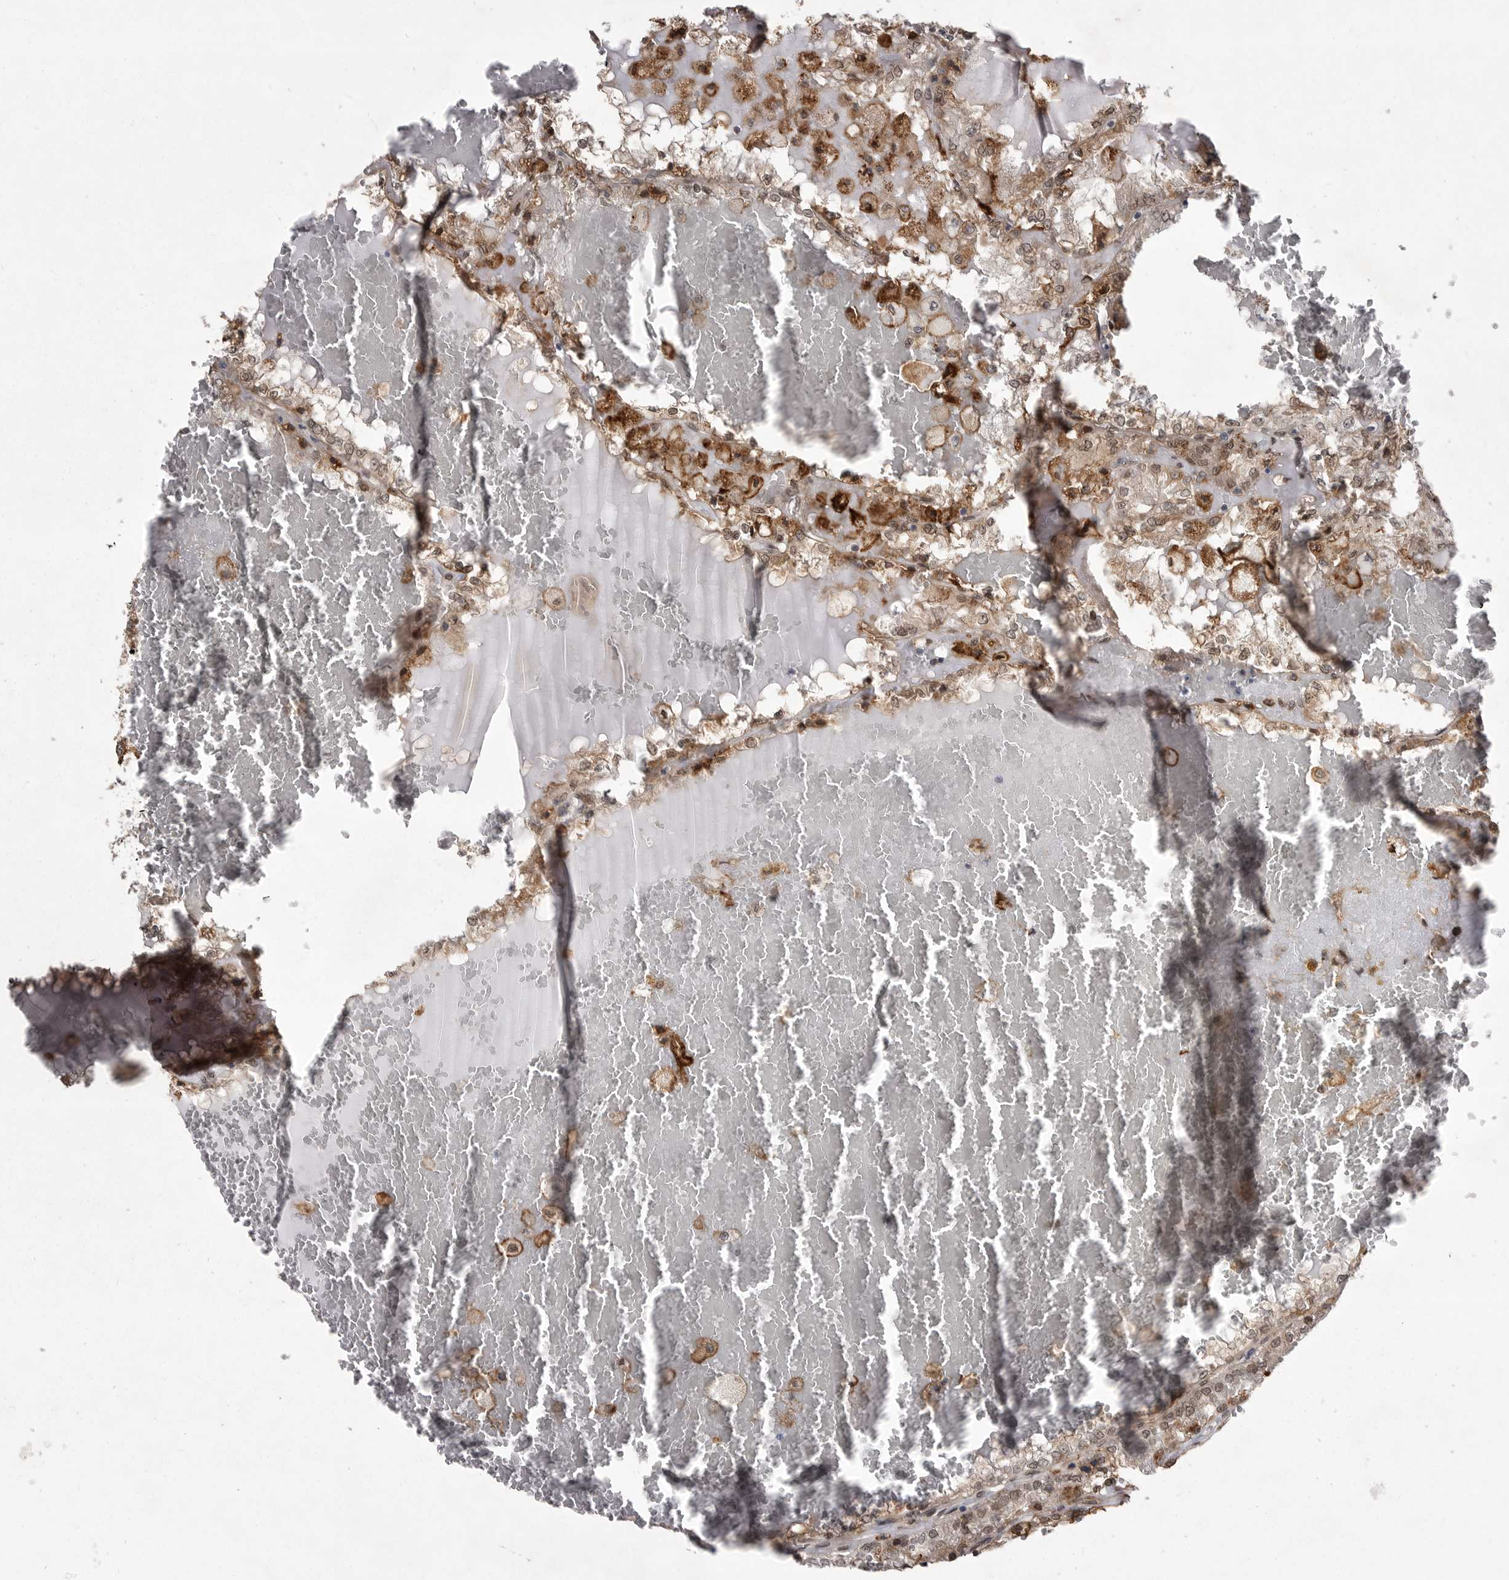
{"staining": {"intensity": "moderate", "quantity": ">75%", "location": "cytoplasmic/membranous"}, "tissue": "renal cancer", "cell_type": "Tumor cells", "image_type": "cancer", "snomed": [{"axis": "morphology", "description": "Adenocarcinoma, NOS"}, {"axis": "topography", "description": "Kidney"}], "caption": "Immunohistochemical staining of adenocarcinoma (renal) exhibits moderate cytoplasmic/membranous protein staining in approximately >75% of tumor cells.", "gene": "ABL1", "patient": {"sex": "female", "age": 56}}